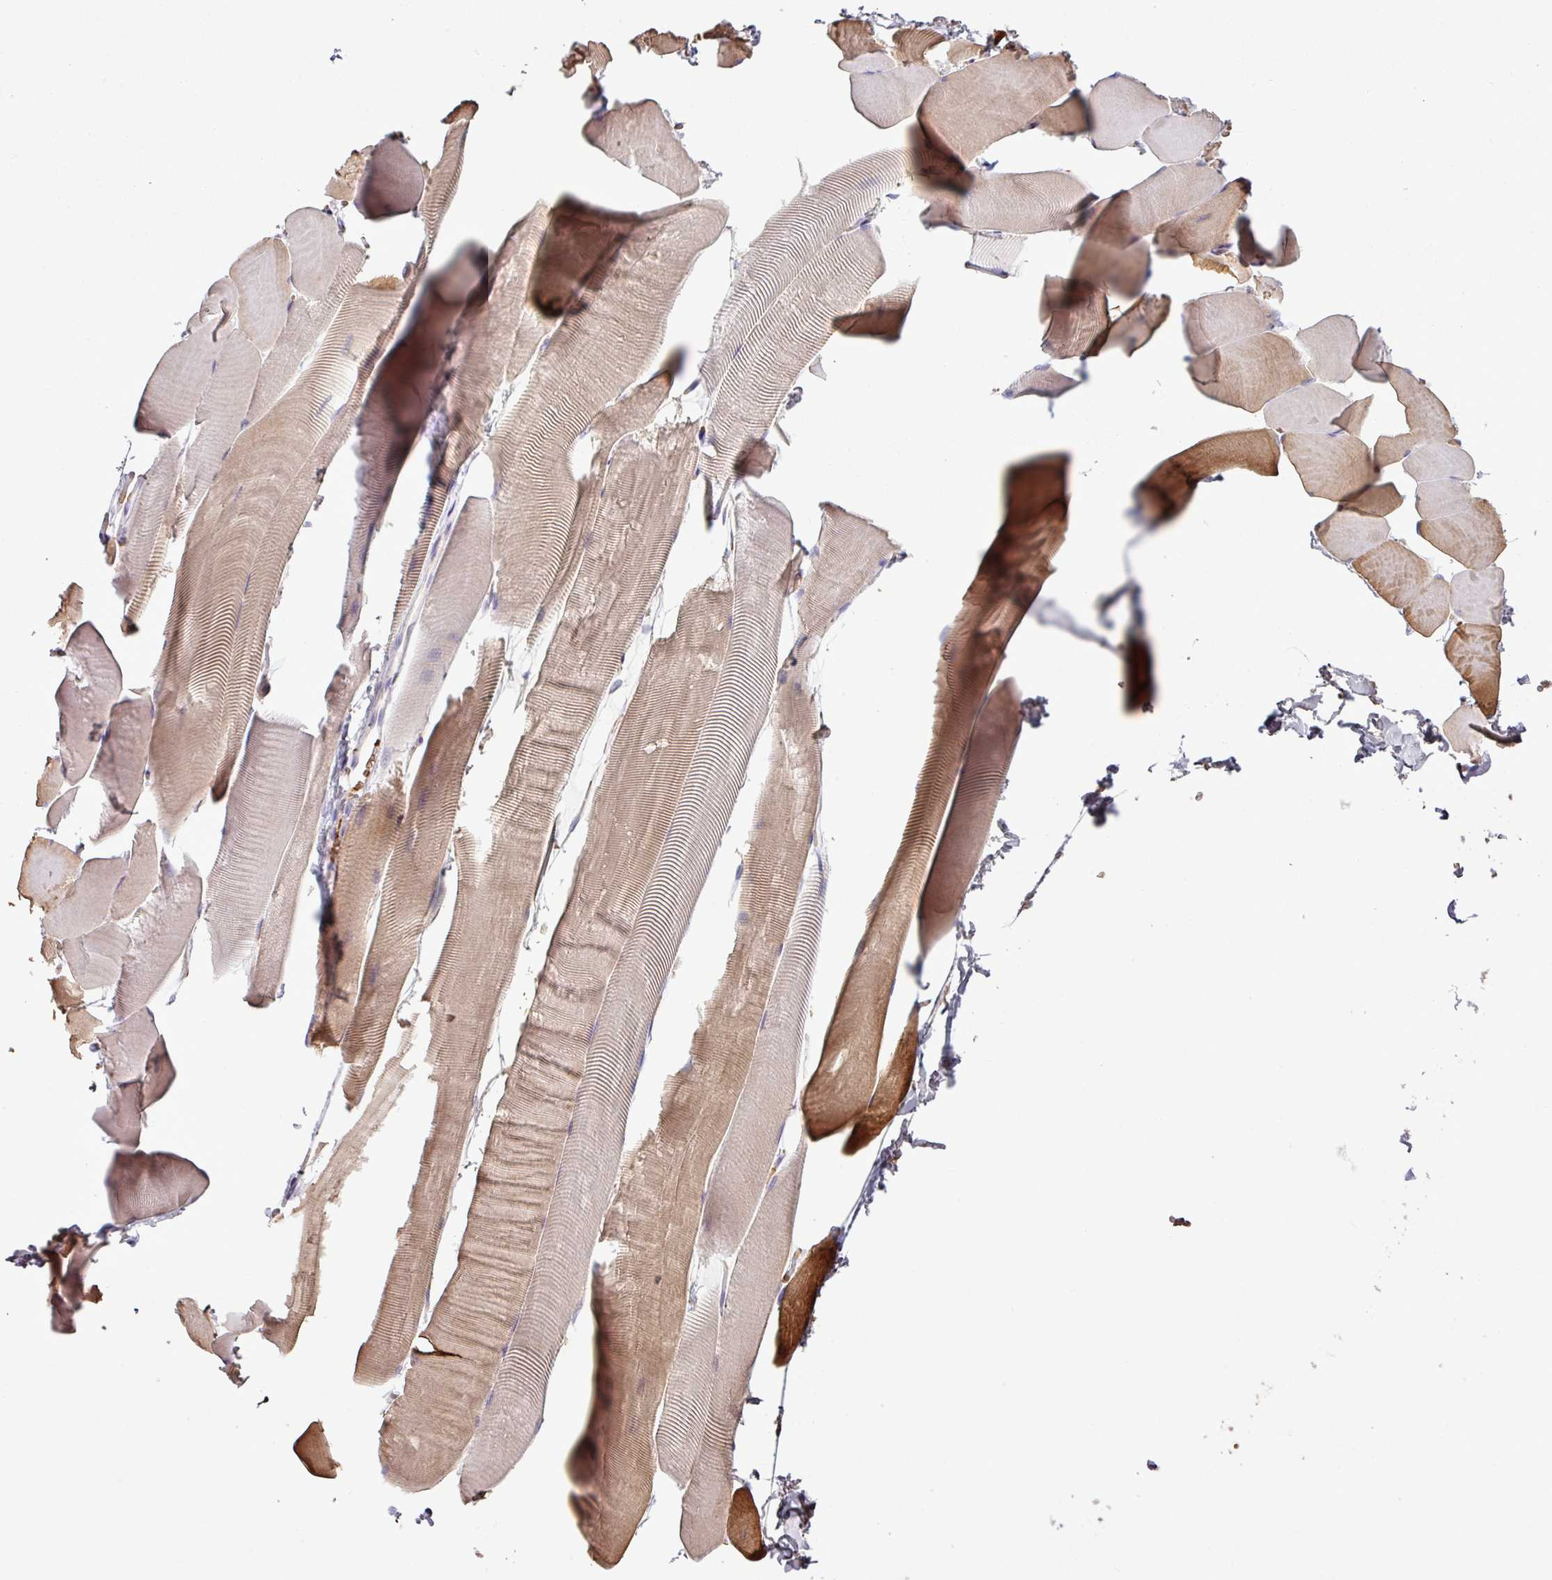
{"staining": {"intensity": "moderate", "quantity": "25%-75%", "location": "cytoplasmic/membranous"}, "tissue": "skeletal muscle", "cell_type": "Myocytes", "image_type": "normal", "snomed": [{"axis": "morphology", "description": "Normal tissue, NOS"}, {"axis": "topography", "description": "Skeletal muscle"}], "caption": "Immunohistochemical staining of benign skeletal muscle shows moderate cytoplasmic/membranous protein staining in approximately 25%-75% of myocytes.", "gene": "NHSL2", "patient": {"sex": "male", "age": 25}}